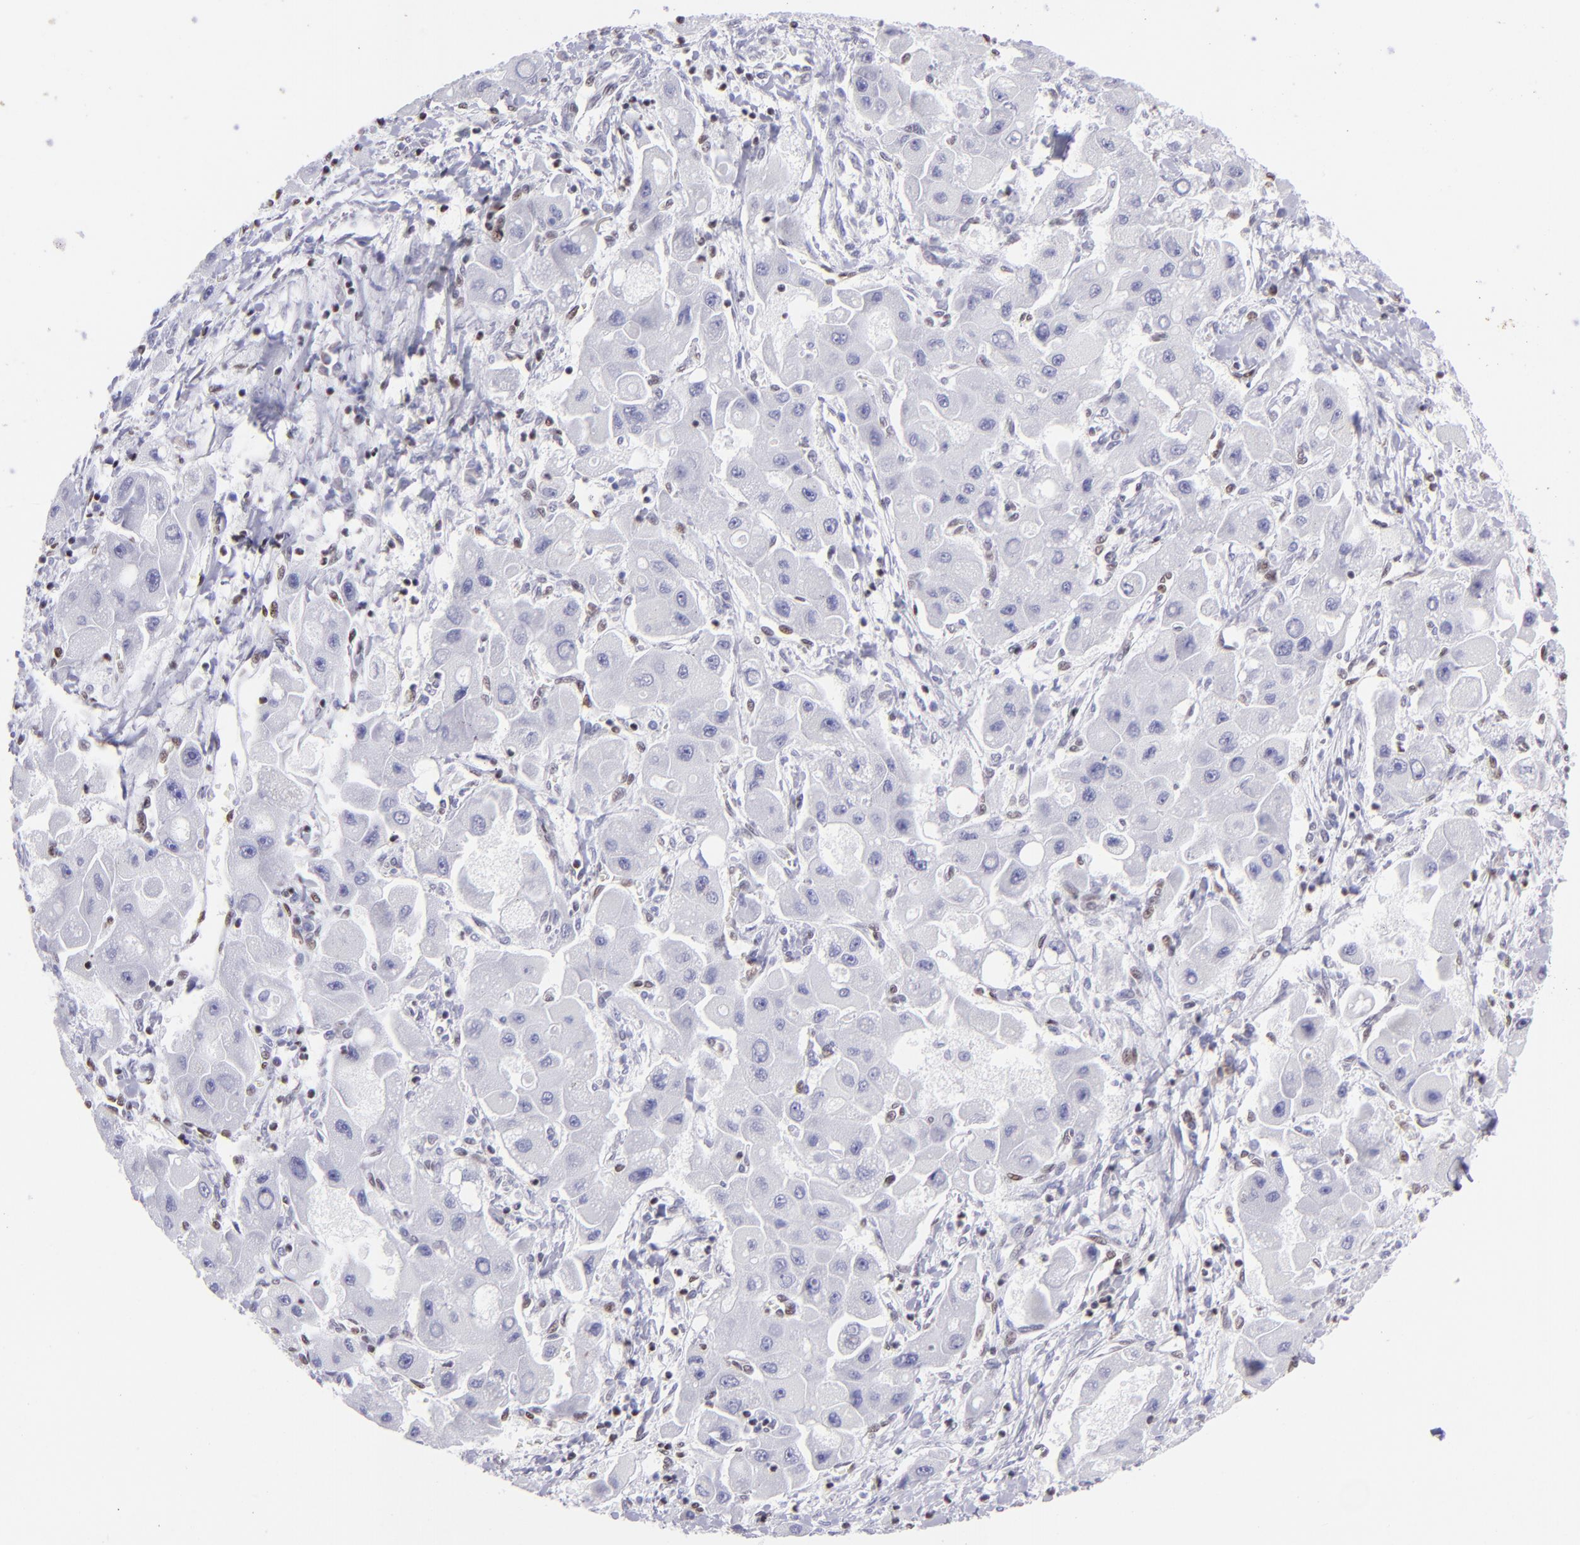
{"staining": {"intensity": "negative", "quantity": "none", "location": "none"}, "tissue": "liver cancer", "cell_type": "Tumor cells", "image_type": "cancer", "snomed": [{"axis": "morphology", "description": "Carcinoma, Hepatocellular, NOS"}, {"axis": "topography", "description": "Liver"}], "caption": "Immunohistochemical staining of human liver cancer (hepatocellular carcinoma) shows no significant positivity in tumor cells.", "gene": "ETS1", "patient": {"sex": "male", "age": 24}}